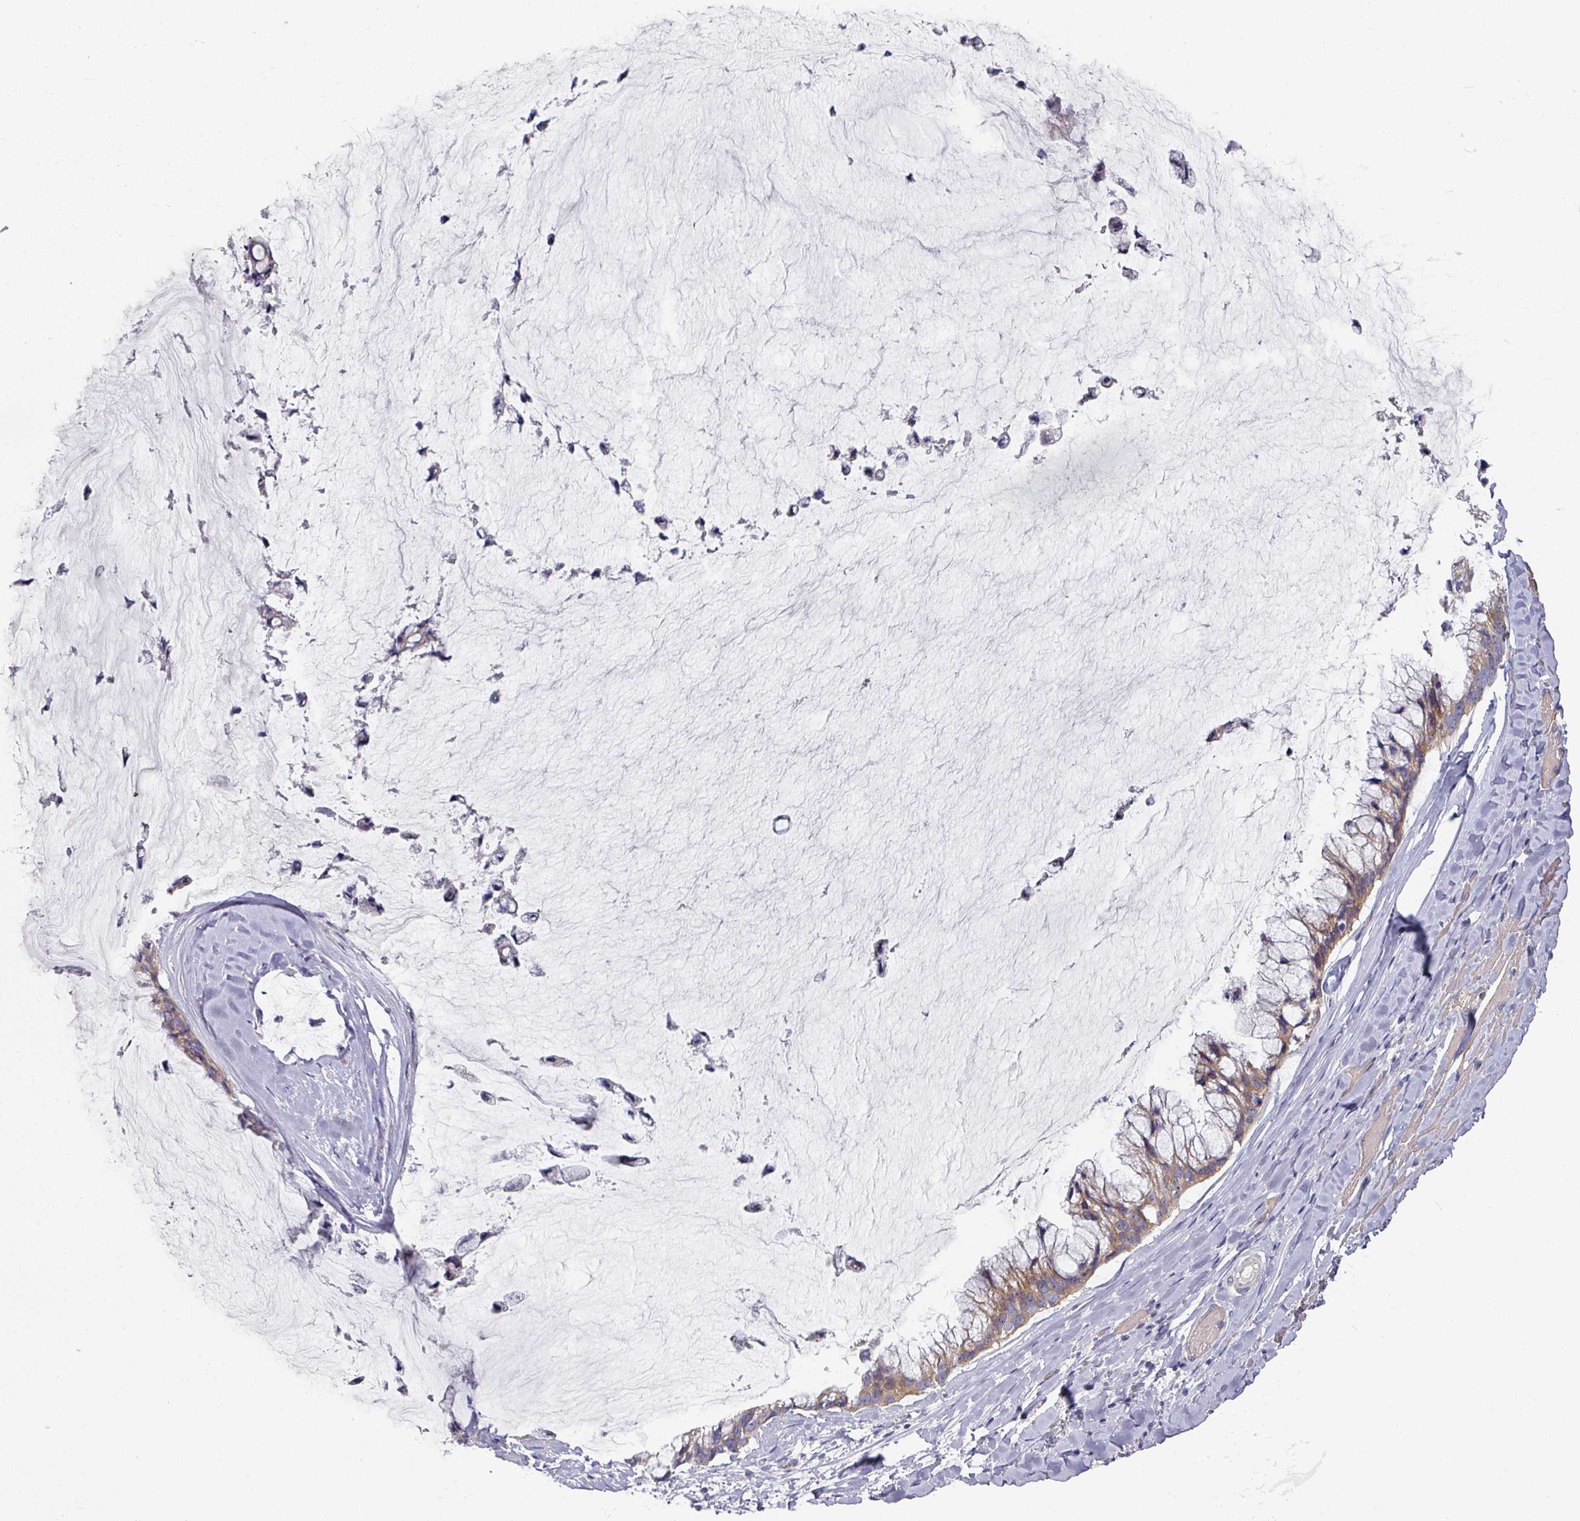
{"staining": {"intensity": "moderate", "quantity": ">75%", "location": "cytoplasmic/membranous"}, "tissue": "ovarian cancer", "cell_type": "Tumor cells", "image_type": "cancer", "snomed": [{"axis": "morphology", "description": "Cystadenocarcinoma, mucinous, NOS"}, {"axis": "topography", "description": "Ovary"}], "caption": "Tumor cells demonstrate medium levels of moderate cytoplasmic/membranous expression in about >75% of cells in human mucinous cystadenocarcinoma (ovarian). (DAB (3,3'-diaminobenzidine) IHC, brown staining for protein, blue staining for nuclei).", "gene": "PYROXD2", "patient": {"sex": "female", "age": 39}}